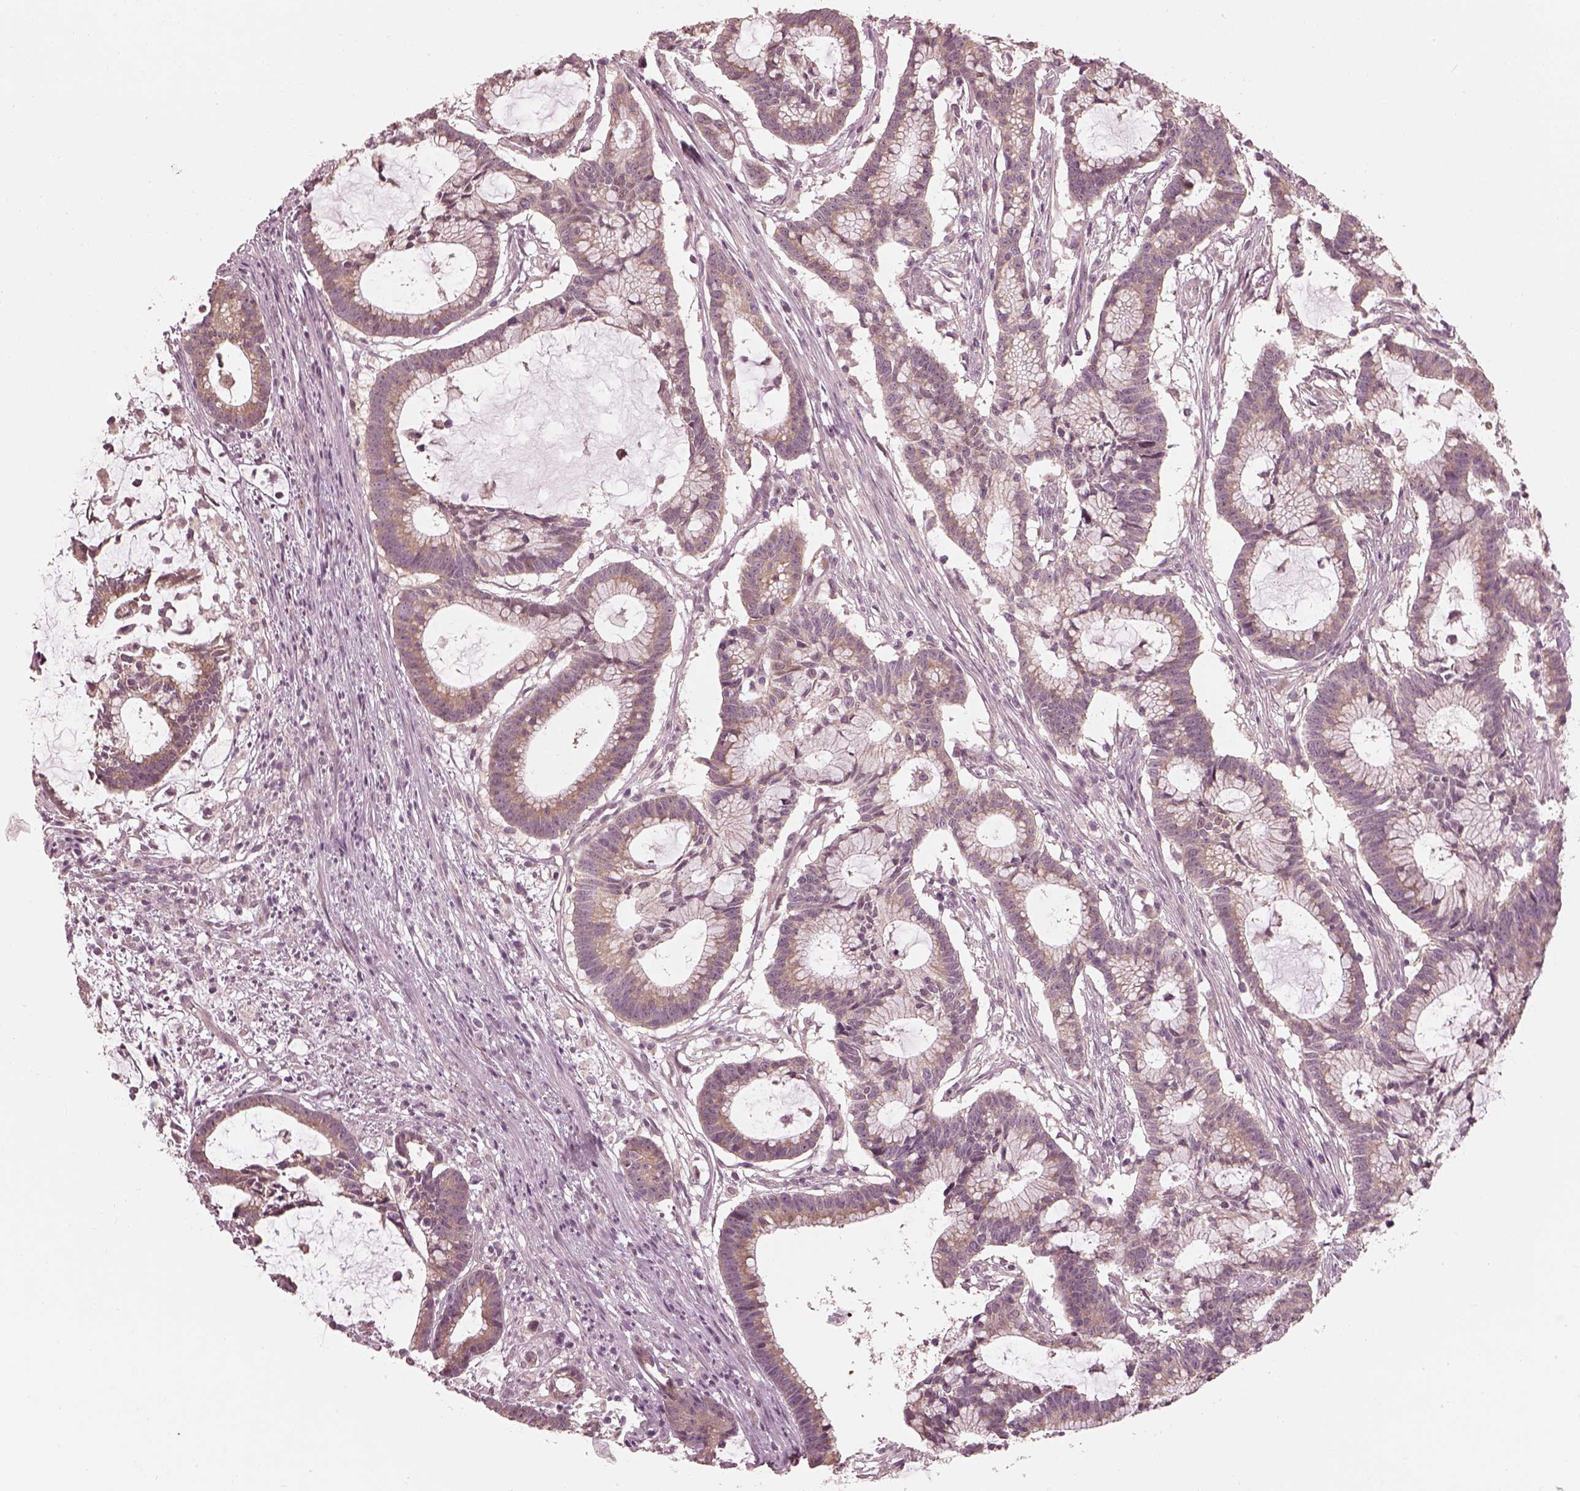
{"staining": {"intensity": "weak", "quantity": "25%-75%", "location": "cytoplasmic/membranous"}, "tissue": "colorectal cancer", "cell_type": "Tumor cells", "image_type": "cancer", "snomed": [{"axis": "morphology", "description": "Adenocarcinoma, NOS"}, {"axis": "topography", "description": "Colon"}], "caption": "Weak cytoplasmic/membranous protein staining is appreciated in about 25%-75% of tumor cells in adenocarcinoma (colorectal).", "gene": "IQCB1", "patient": {"sex": "female", "age": 78}}